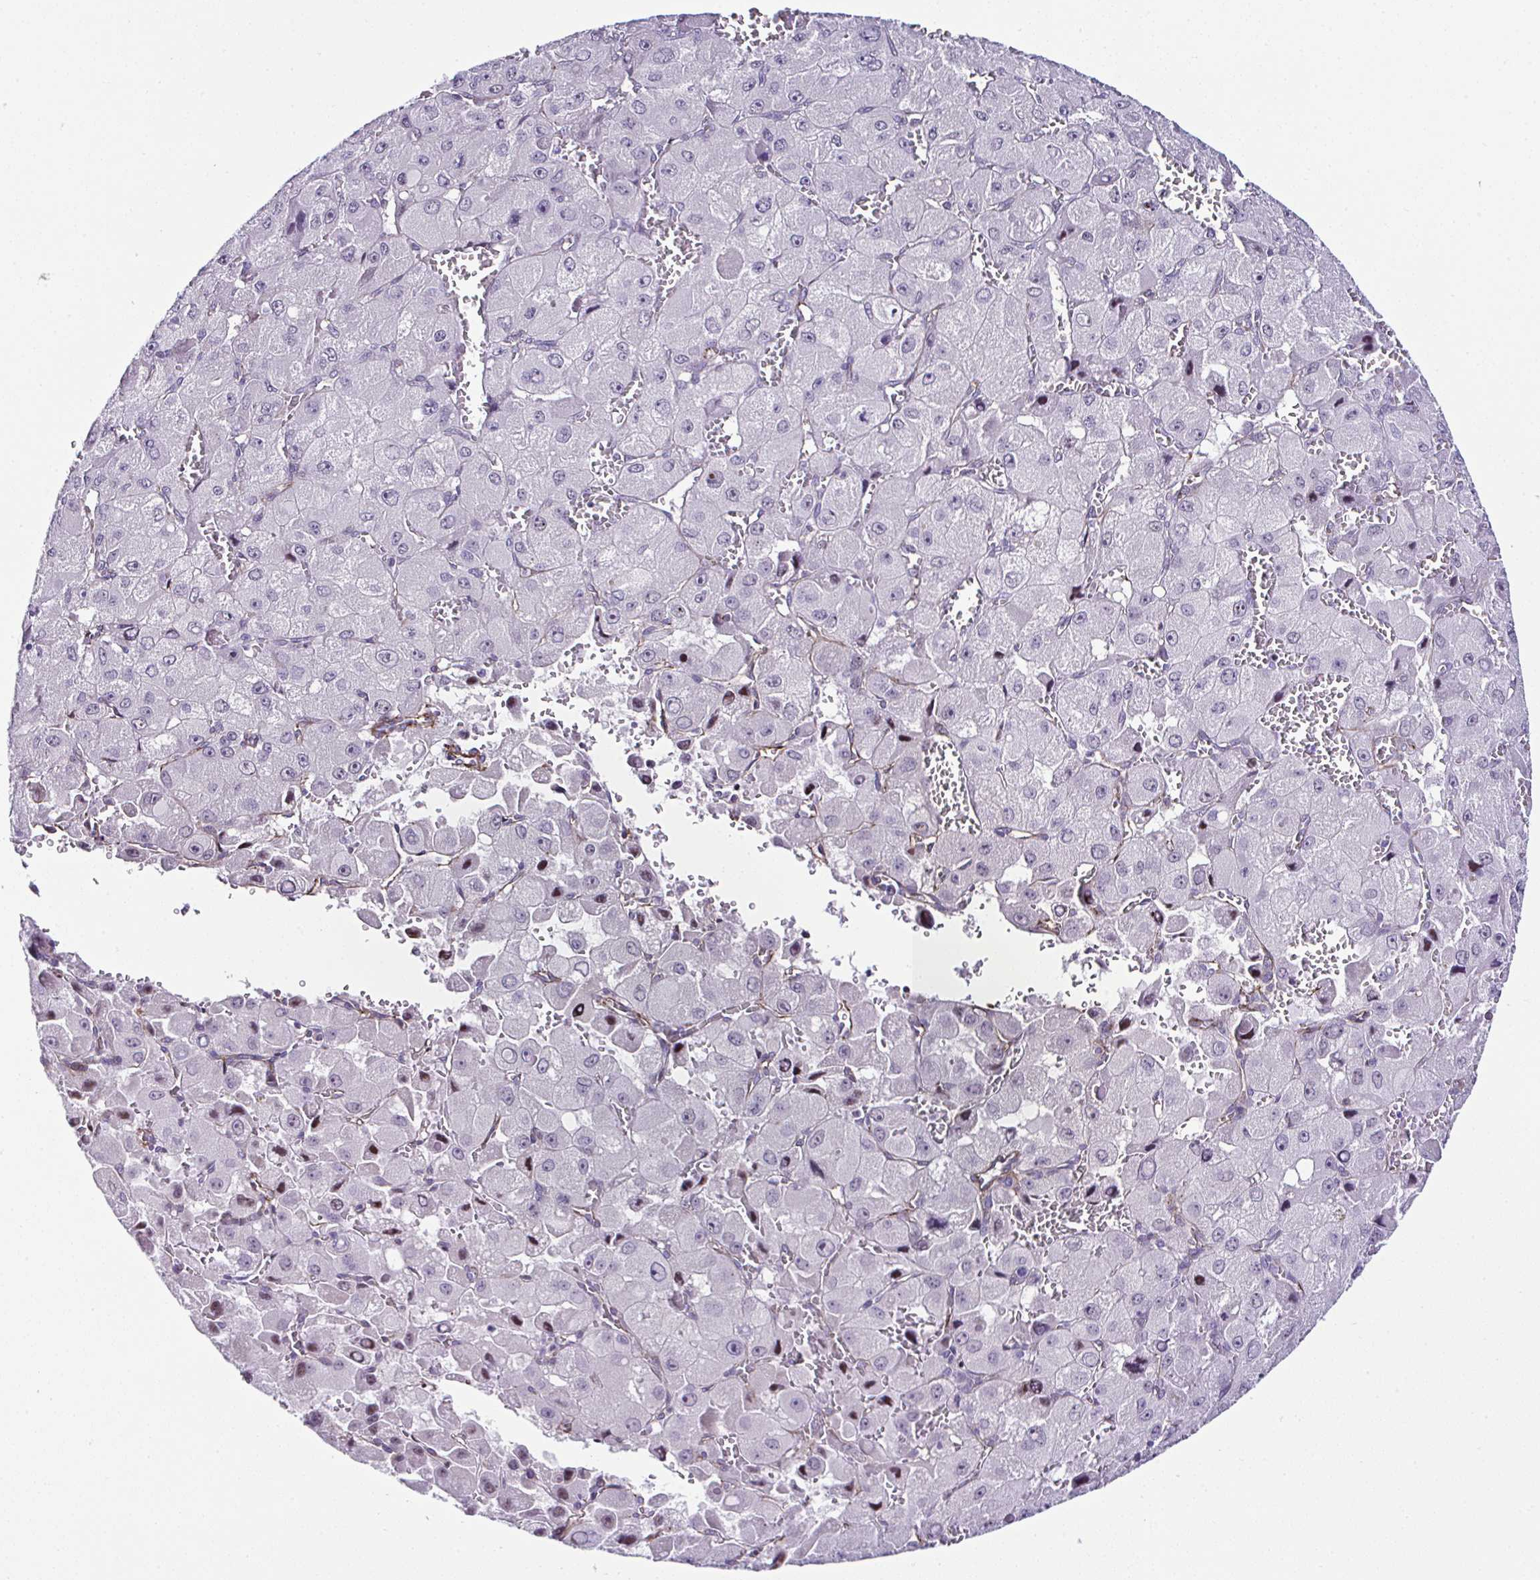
{"staining": {"intensity": "negative", "quantity": "none", "location": "none"}, "tissue": "liver cancer", "cell_type": "Tumor cells", "image_type": "cancer", "snomed": [{"axis": "morphology", "description": "Carcinoma, Hepatocellular, NOS"}, {"axis": "topography", "description": "Liver"}], "caption": "An image of human hepatocellular carcinoma (liver) is negative for staining in tumor cells.", "gene": "FBXO34", "patient": {"sex": "male", "age": 27}}